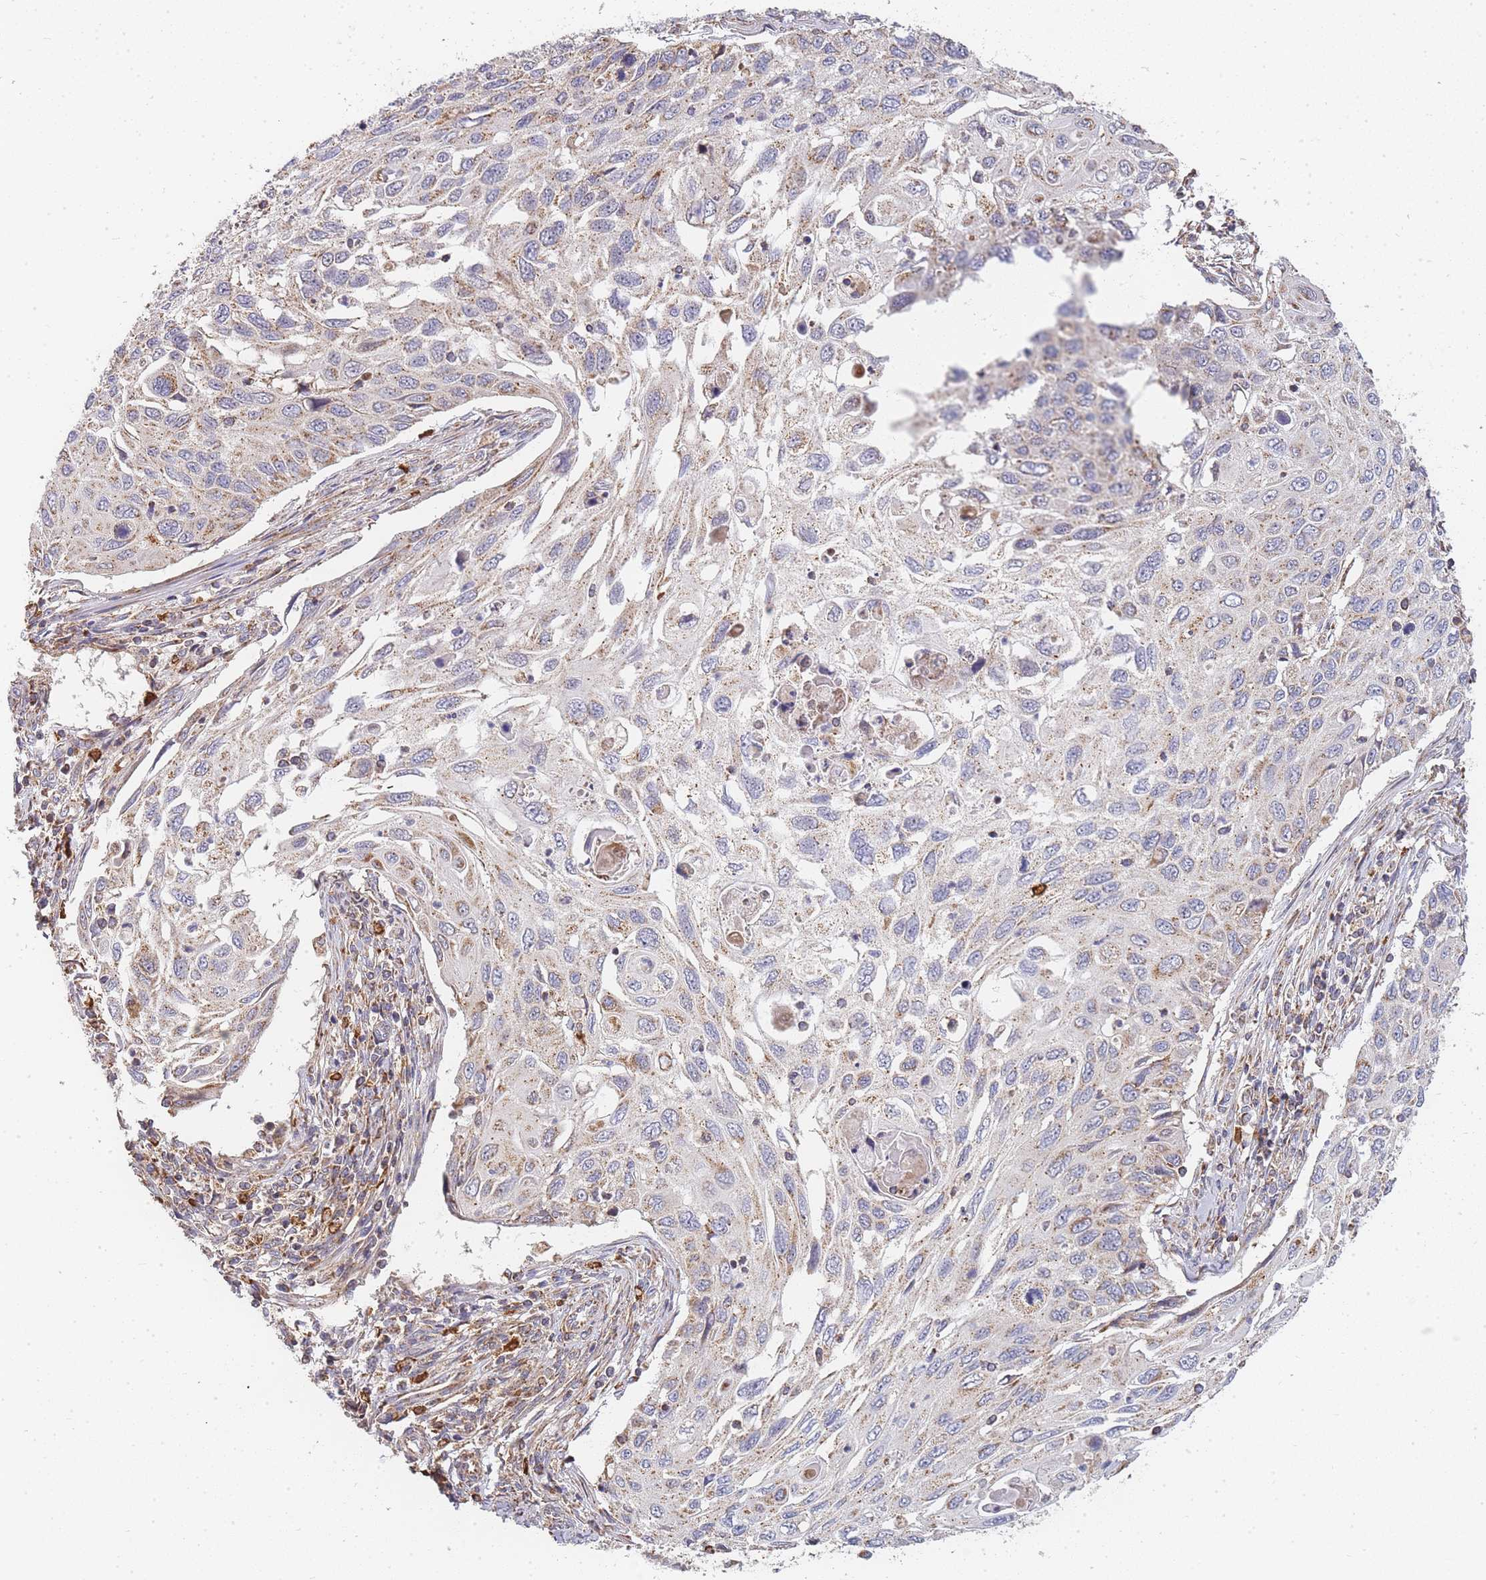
{"staining": {"intensity": "moderate", "quantity": ">75%", "location": "cytoplasmic/membranous"}, "tissue": "cervical cancer", "cell_type": "Tumor cells", "image_type": "cancer", "snomed": [{"axis": "morphology", "description": "Squamous cell carcinoma, NOS"}, {"axis": "topography", "description": "Cervix"}], "caption": "Cervical squamous cell carcinoma was stained to show a protein in brown. There is medium levels of moderate cytoplasmic/membranous positivity in approximately >75% of tumor cells.", "gene": "ADCY9", "patient": {"sex": "female", "age": 70}}